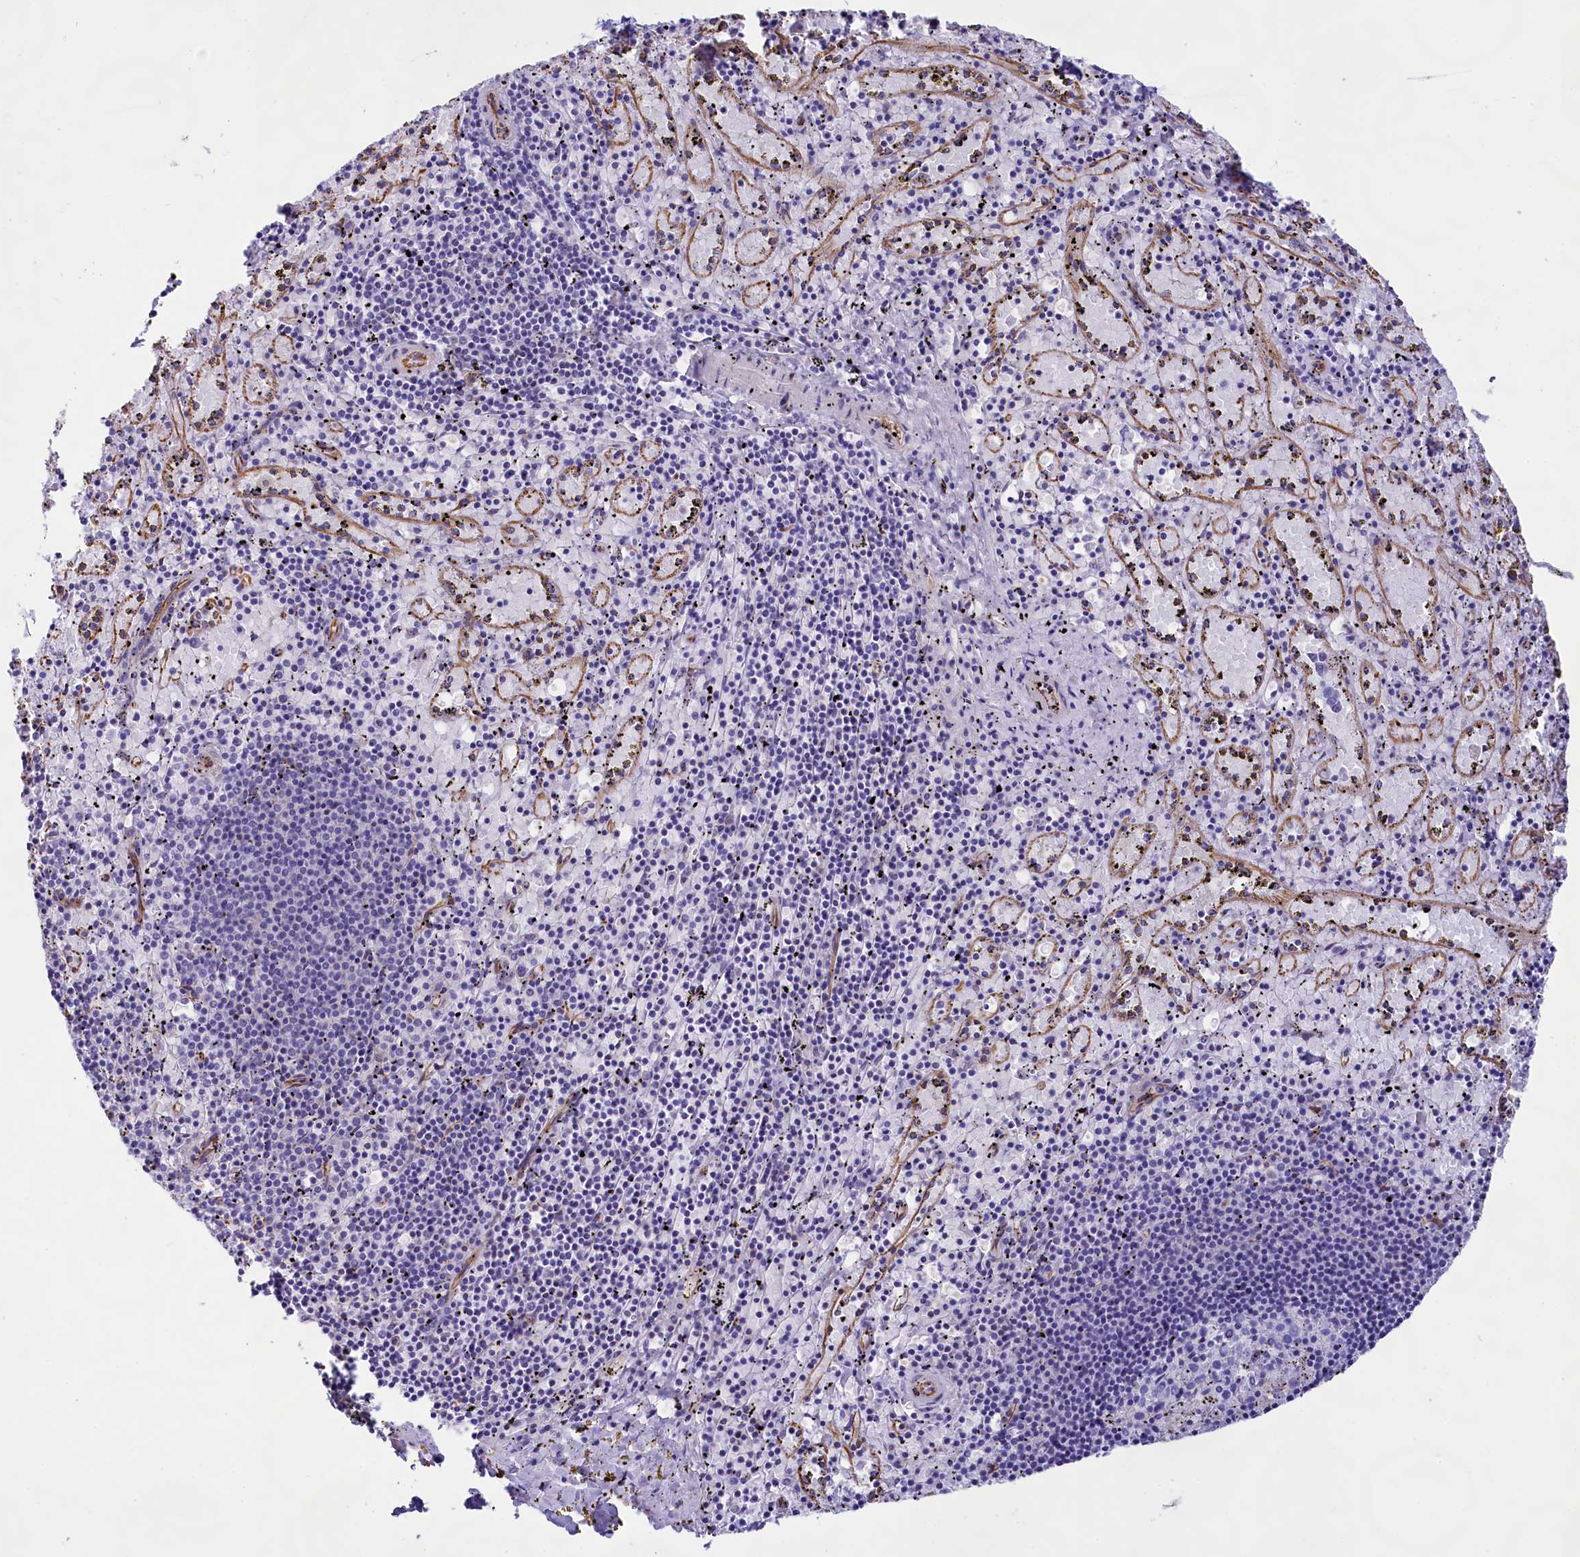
{"staining": {"intensity": "negative", "quantity": "none", "location": "none"}, "tissue": "spleen", "cell_type": "Cells in red pulp", "image_type": "normal", "snomed": [{"axis": "morphology", "description": "Normal tissue, NOS"}, {"axis": "topography", "description": "Spleen"}], "caption": "High magnification brightfield microscopy of unremarkable spleen stained with DAB (3,3'-diaminobenzidine) (brown) and counterstained with hematoxylin (blue): cells in red pulp show no significant positivity.", "gene": "CD99", "patient": {"sex": "male", "age": 11}}